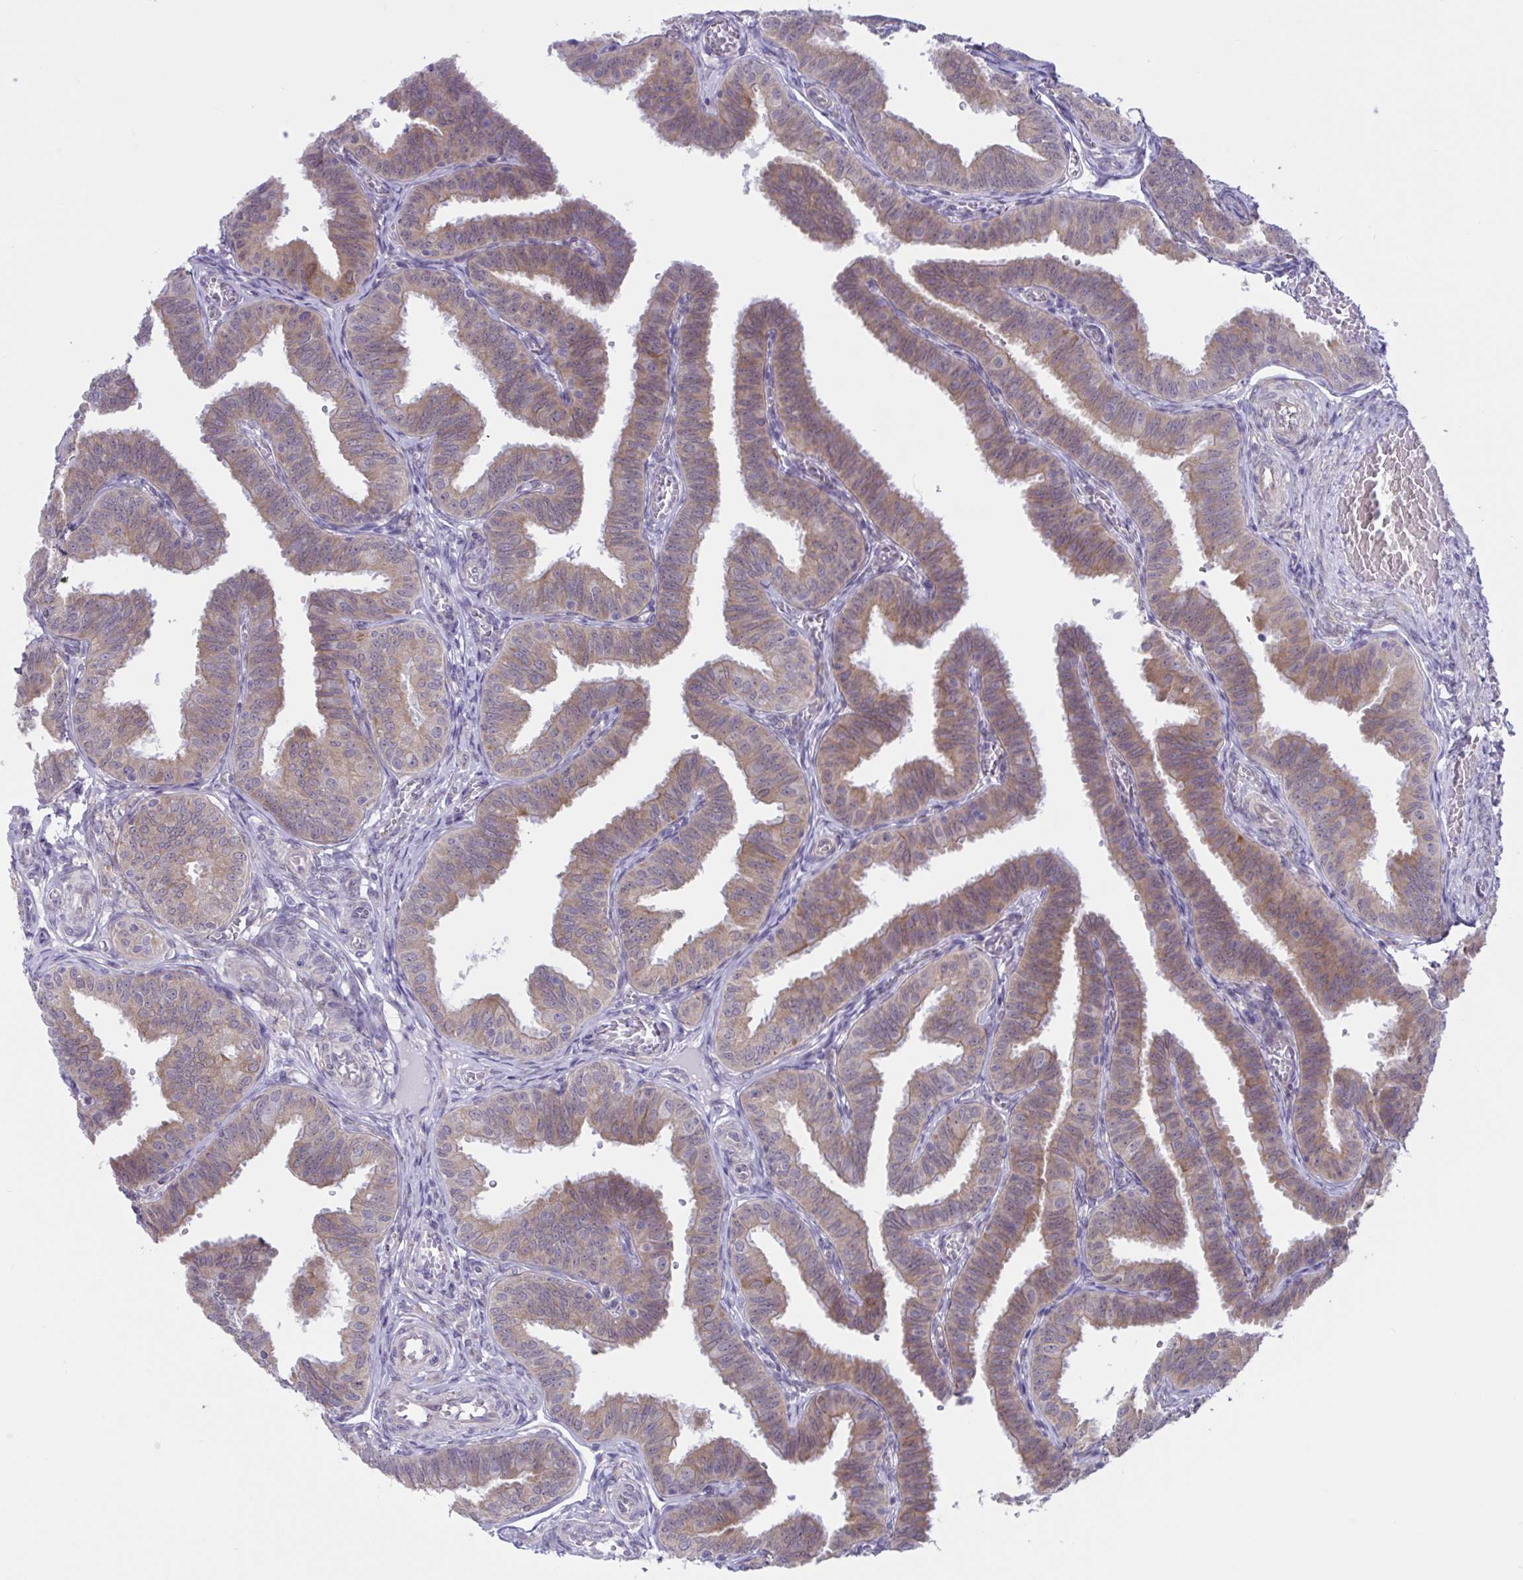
{"staining": {"intensity": "moderate", "quantity": ">75%", "location": "cytoplasmic/membranous"}, "tissue": "fallopian tube", "cell_type": "Glandular cells", "image_type": "normal", "snomed": [{"axis": "morphology", "description": "Normal tissue, NOS"}, {"axis": "topography", "description": "Fallopian tube"}], "caption": "Moderate cytoplasmic/membranous protein staining is identified in approximately >75% of glandular cells in fallopian tube. Immunohistochemistry stains the protein in brown and the nuclei are stained blue.", "gene": "CAMLG", "patient": {"sex": "female", "age": 25}}